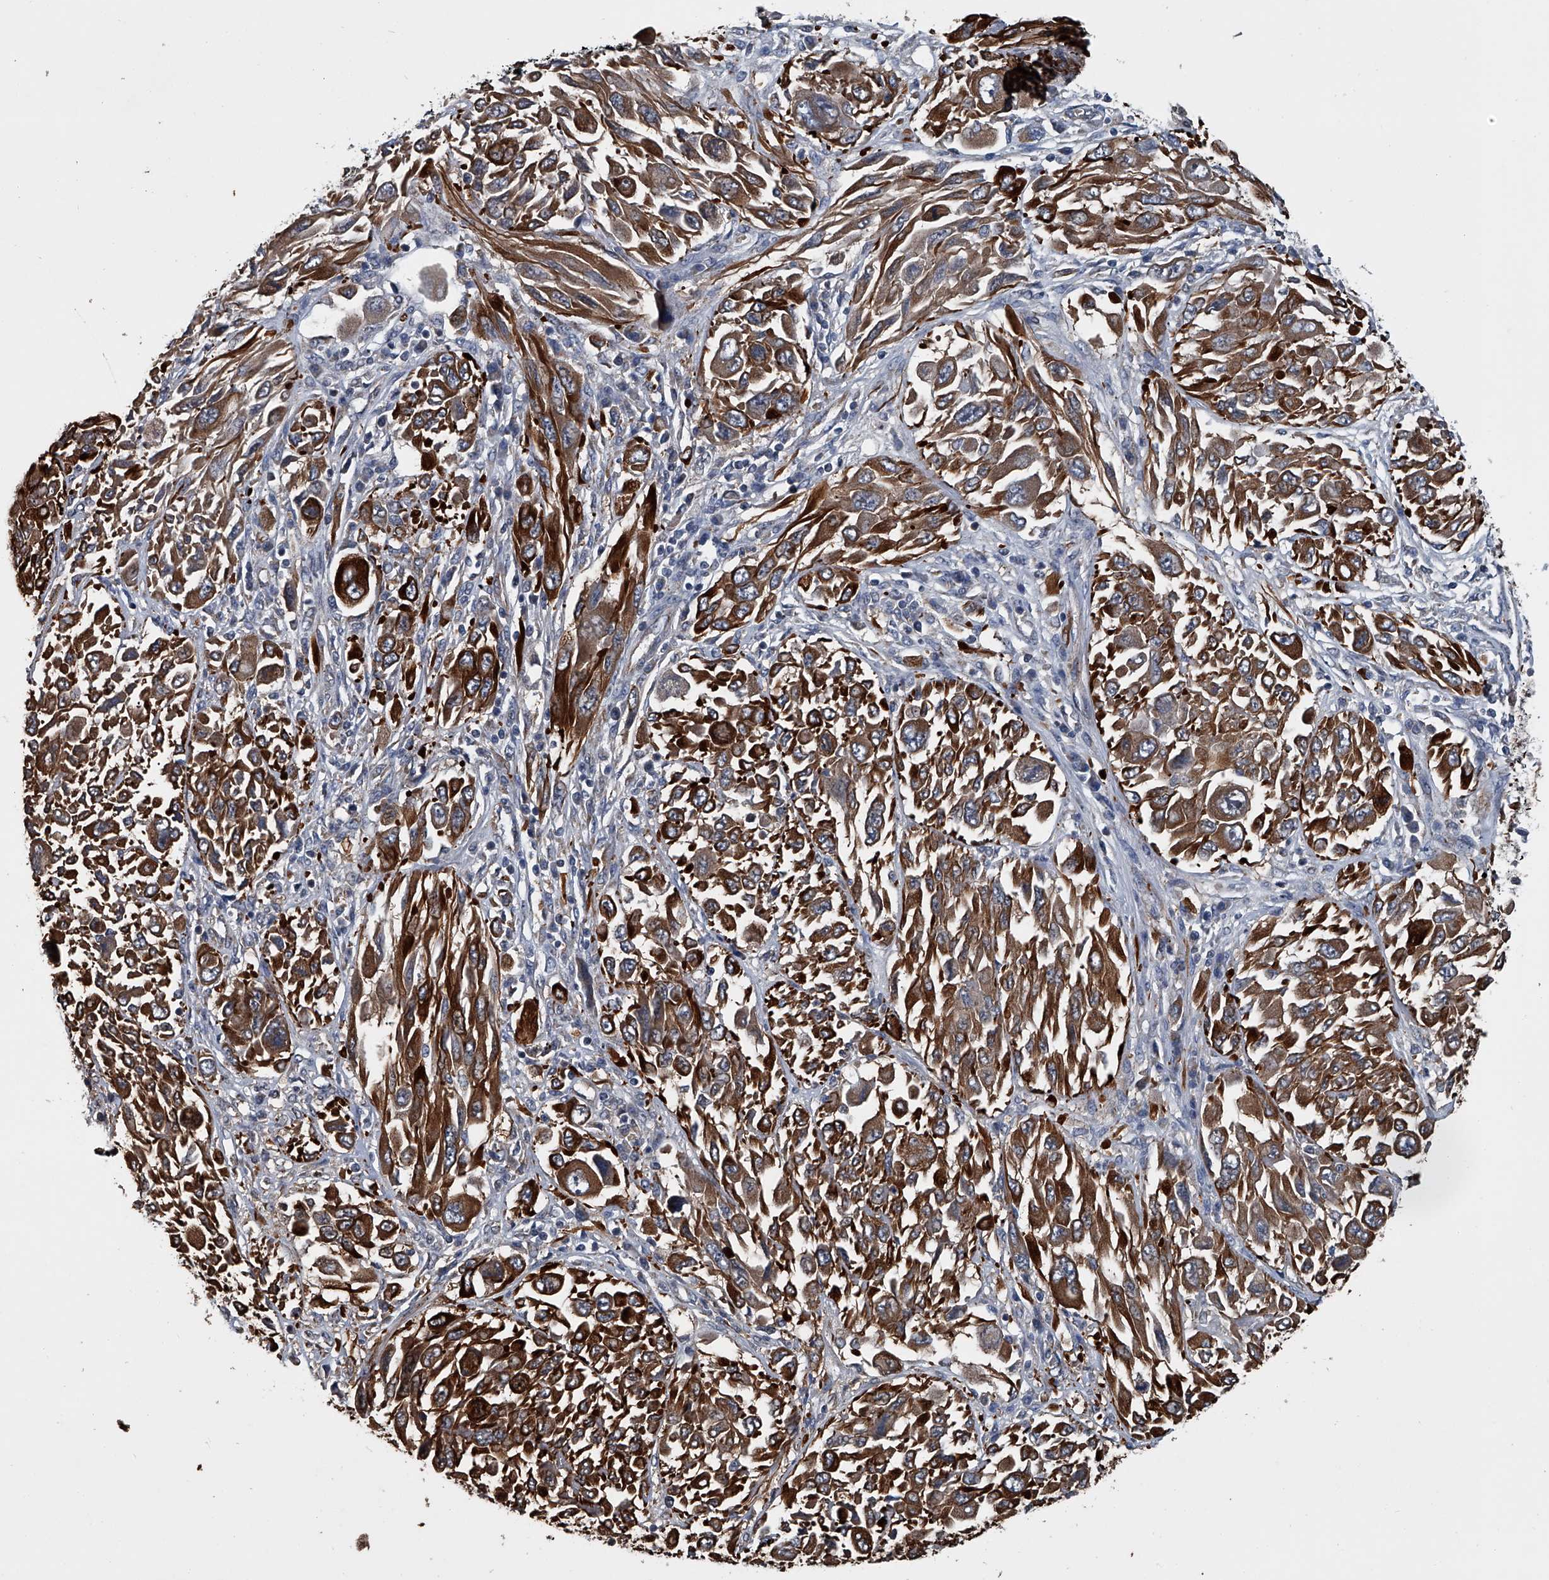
{"staining": {"intensity": "strong", "quantity": ">75%", "location": "cytoplasmic/membranous"}, "tissue": "melanoma", "cell_type": "Tumor cells", "image_type": "cancer", "snomed": [{"axis": "morphology", "description": "Malignant melanoma, NOS"}, {"axis": "topography", "description": "Skin"}], "caption": "Immunohistochemical staining of melanoma exhibits strong cytoplasmic/membranous protein expression in about >75% of tumor cells. (IHC, brightfield microscopy, high magnification).", "gene": "LDLRAD2", "patient": {"sex": "female", "age": 91}}